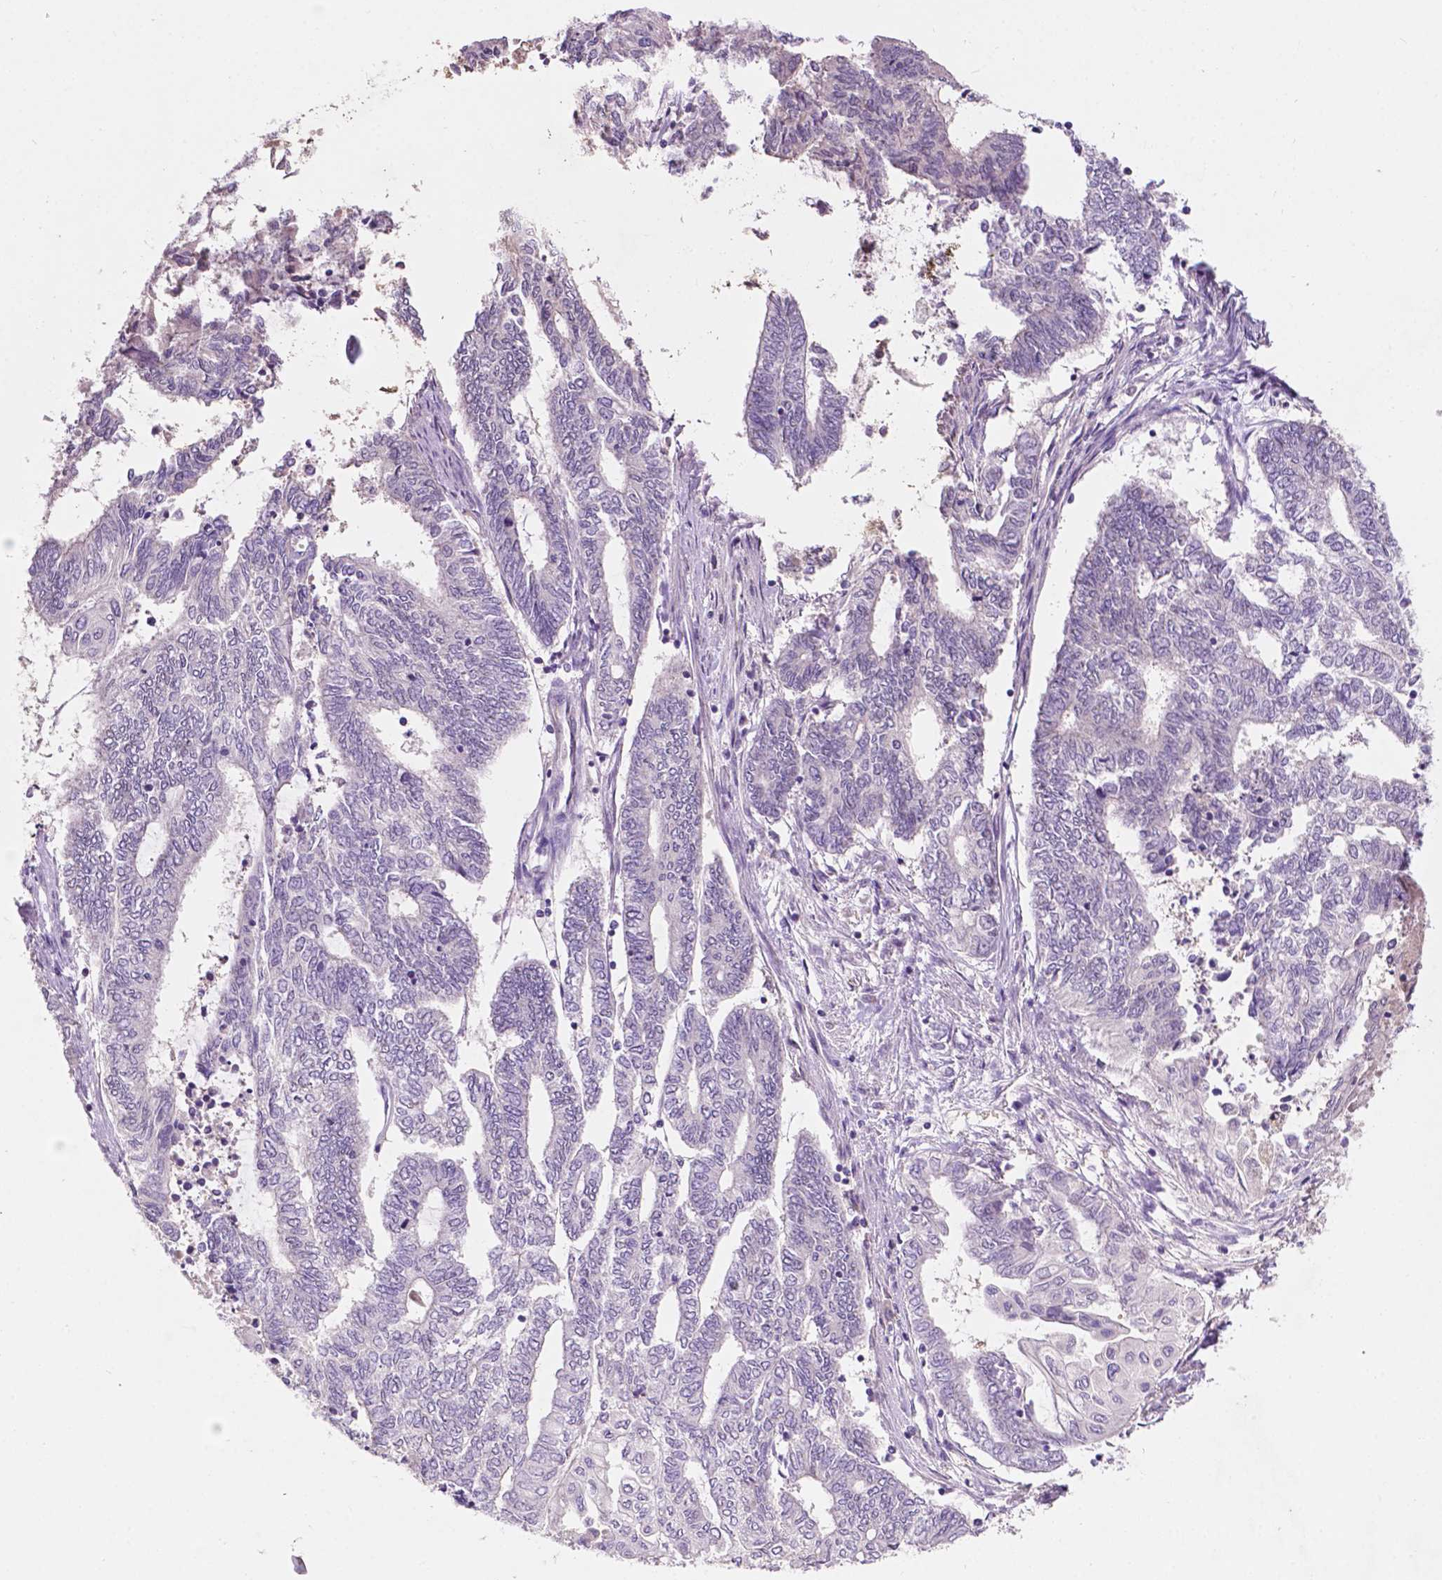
{"staining": {"intensity": "negative", "quantity": "none", "location": "none"}, "tissue": "endometrial cancer", "cell_type": "Tumor cells", "image_type": "cancer", "snomed": [{"axis": "morphology", "description": "Adenocarcinoma, NOS"}, {"axis": "topography", "description": "Uterus"}, {"axis": "topography", "description": "Endometrium"}], "caption": "Tumor cells are negative for brown protein staining in endometrial cancer (adenocarcinoma).", "gene": "TM6SF2", "patient": {"sex": "female", "age": 70}}